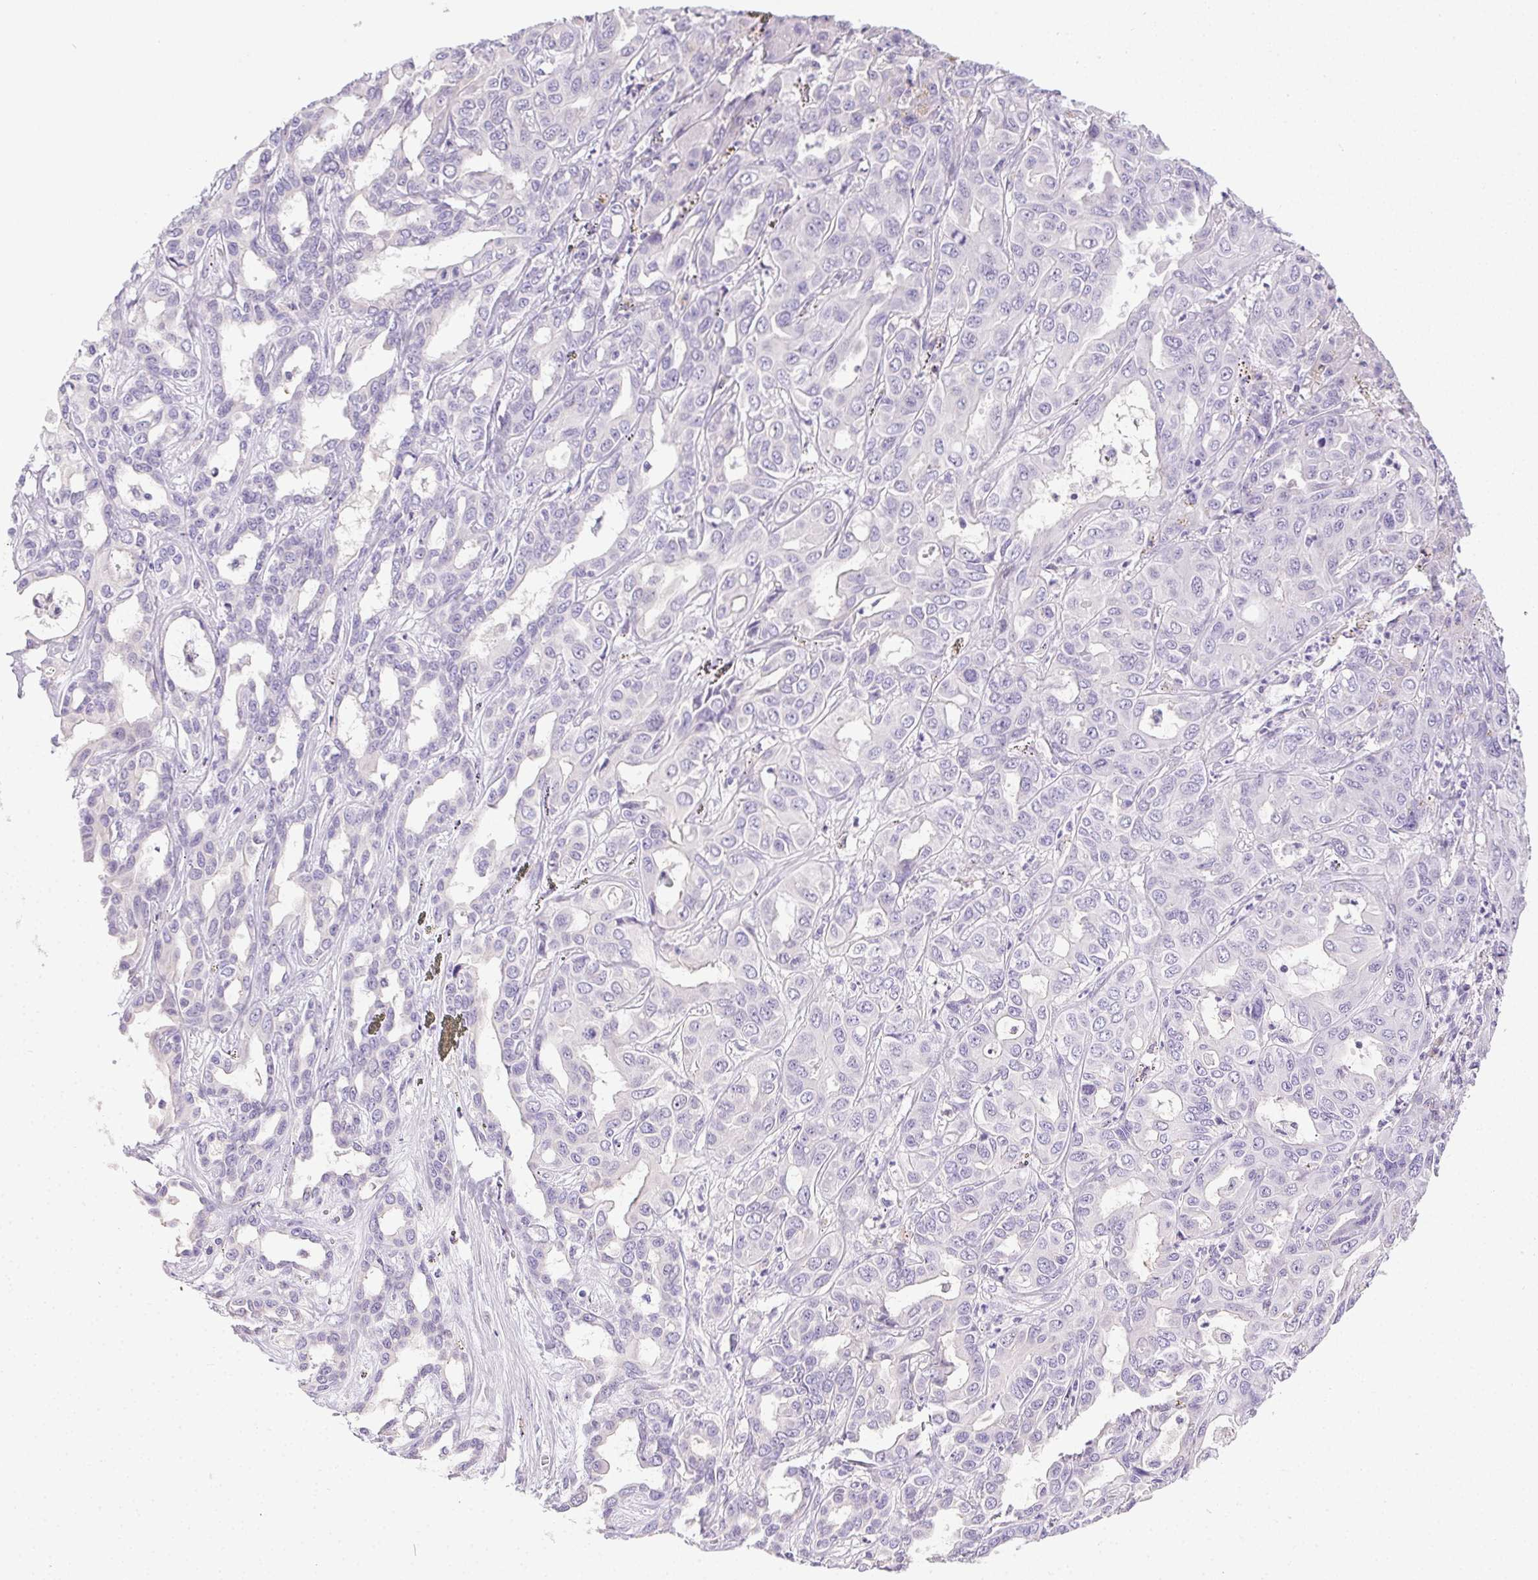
{"staining": {"intensity": "negative", "quantity": "none", "location": "none"}, "tissue": "liver cancer", "cell_type": "Tumor cells", "image_type": "cancer", "snomed": [{"axis": "morphology", "description": "Cholangiocarcinoma"}, {"axis": "topography", "description": "Liver"}], "caption": "Immunohistochemistry (IHC) micrograph of cholangiocarcinoma (liver) stained for a protein (brown), which demonstrates no positivity in tumor cells.", "gene": "SYCE2", "patient": {"sex": "female", "age": 60}}